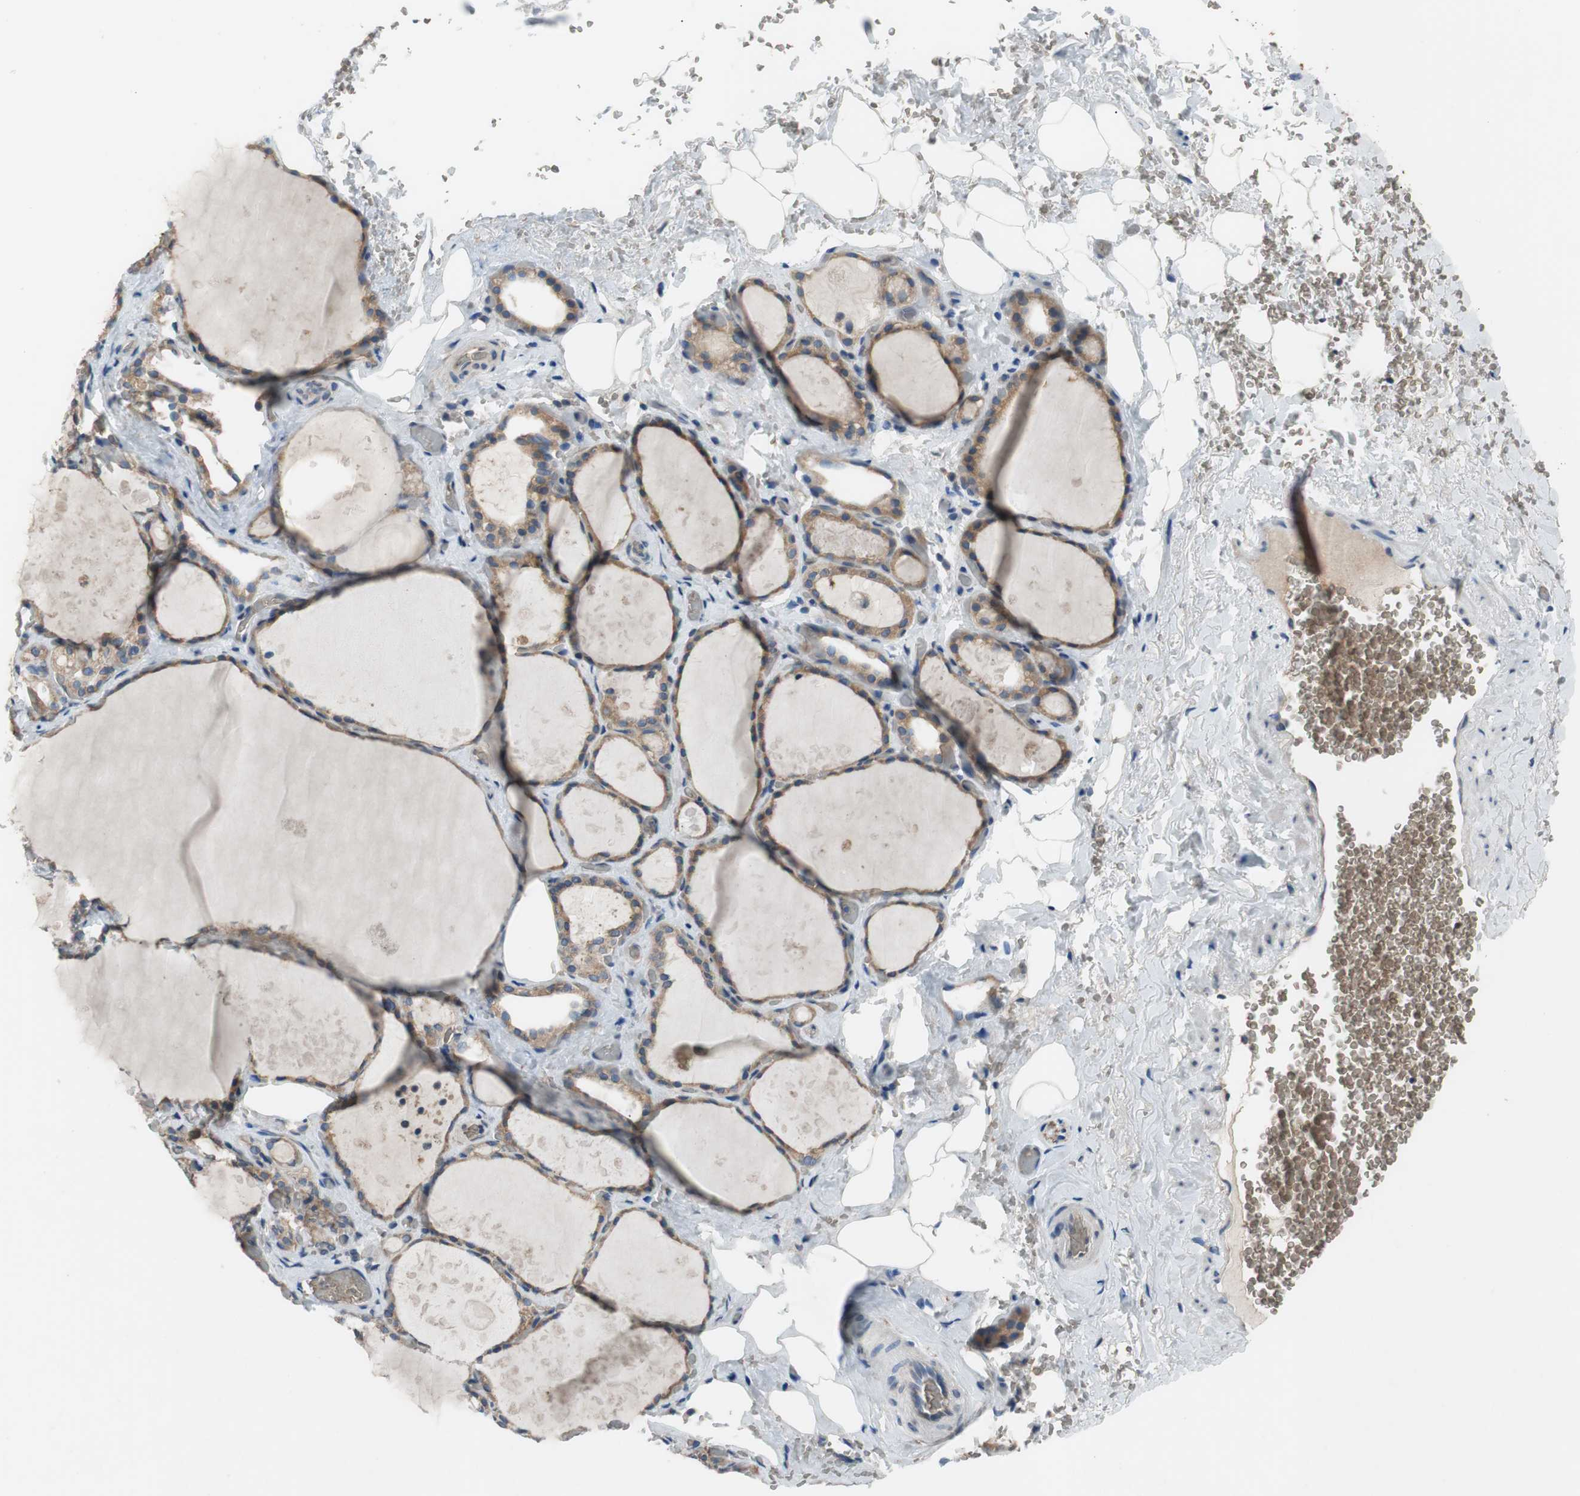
{"staining": {"intensity": "moderate", "quantity": ">75%", "location": "cytoplasmic/membranous"}, "tissue": "thyroid gland", "cell_type": "Glandular cells", "image_type": "normal", "snomed": [{"axis": "morphology", "description": "Normal tissue, NOS"}, {"axis": "topography", "description": "Thyroid gland"}], "caption": "DAB (3,3'-diaminobenzidine) immunohistochemical staining of unremarkable thyroid gland exhibits moderate cytoplasmic/membranous protein staining in approximately >75% of glandular cells.", "gene": "ADD2", "patient": {"sex": "male", "age": 61}}